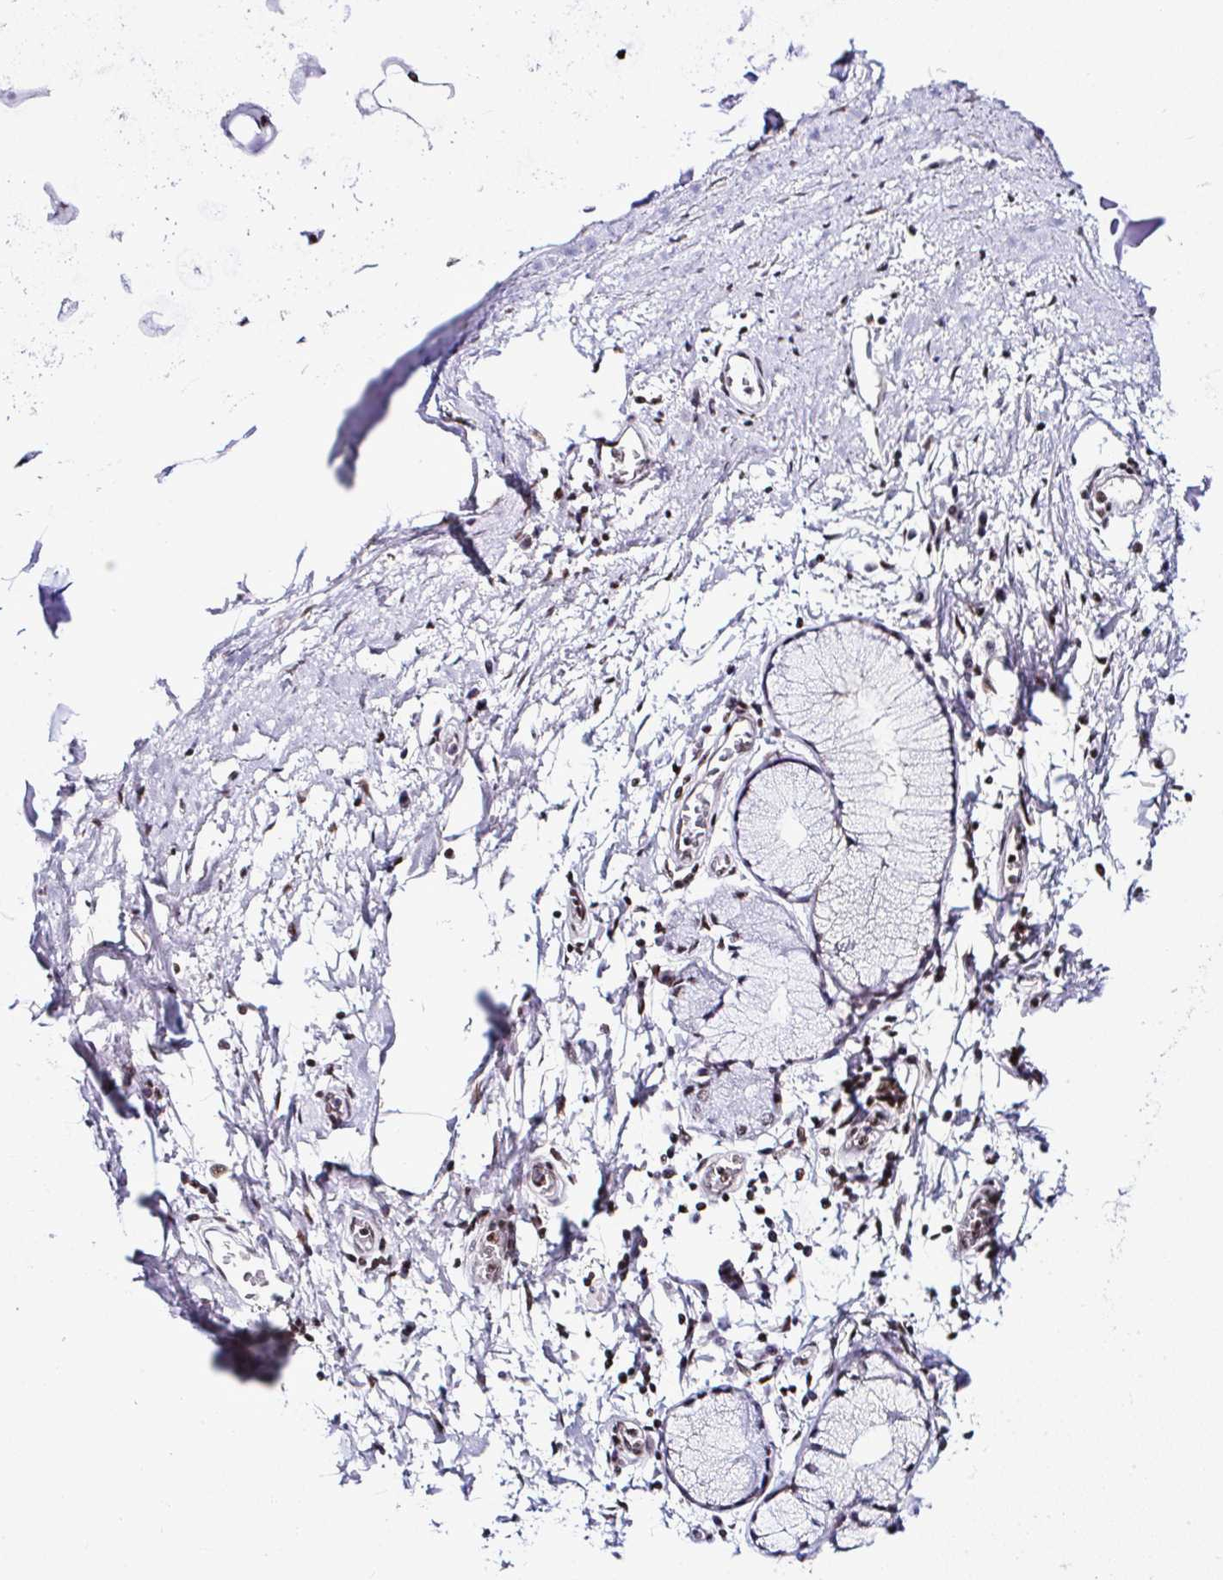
{"staining": {"intensity": "negative", "quantity": "none", "location": "none"}, "tissue": "adipose tissue", "cell_type": "Adipocytes", "image_type": "normal", "snomed": [{"axis": "morphology", "description": "Normal tissue, NOS"}, {"axis": "morphology", "description": "Degeneration, NOS"}, {"axis": "topography", "description": "Cartilage tissue"}, {"axis": "topography", "description": "Lung"}], "caption": "Human adipose tissue stained for a protein using IHC exhibits no expression in adipocytes.", "gene": "DR1", "patient": {"sex": "female", "age": 61}}